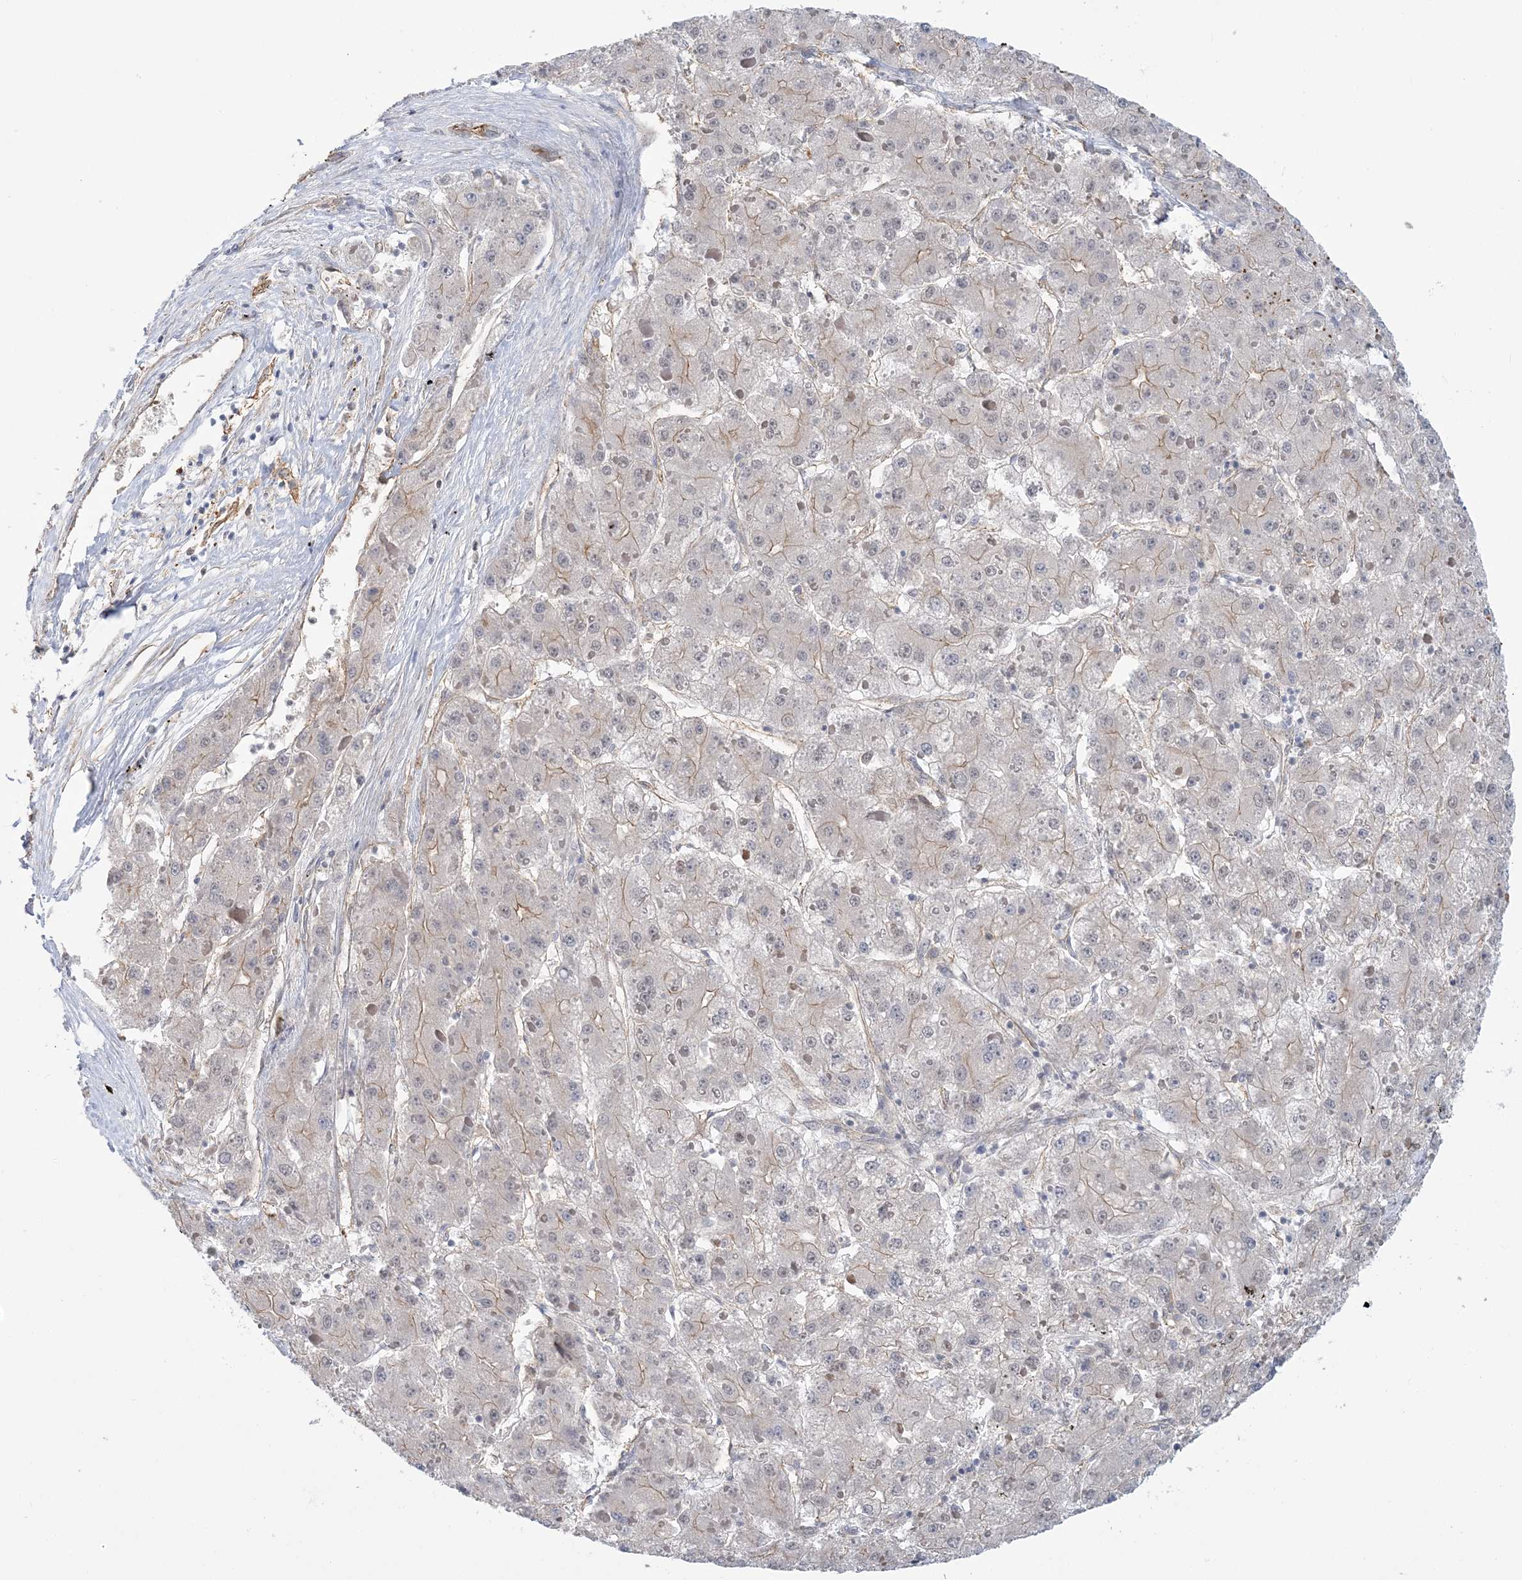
{"staining": {"intensity": "weak", "quantity": "<25%", "location": "cytoplasmic/membranous"}, "tissue": "liver cancer", "cell_type": "Tumor cells", "image_type": "cancer", "snomed": [{"axis": "morphology", "description": "Carcinoma, Hepatocellular, NOS"}, {"axis": "topography", "description": "Liver"}], "caption": "IHC of liver cancer exhibits no expression in tumor cells.", "gene": "RAI14", "patient": {"sex": "female", "age": 73}}